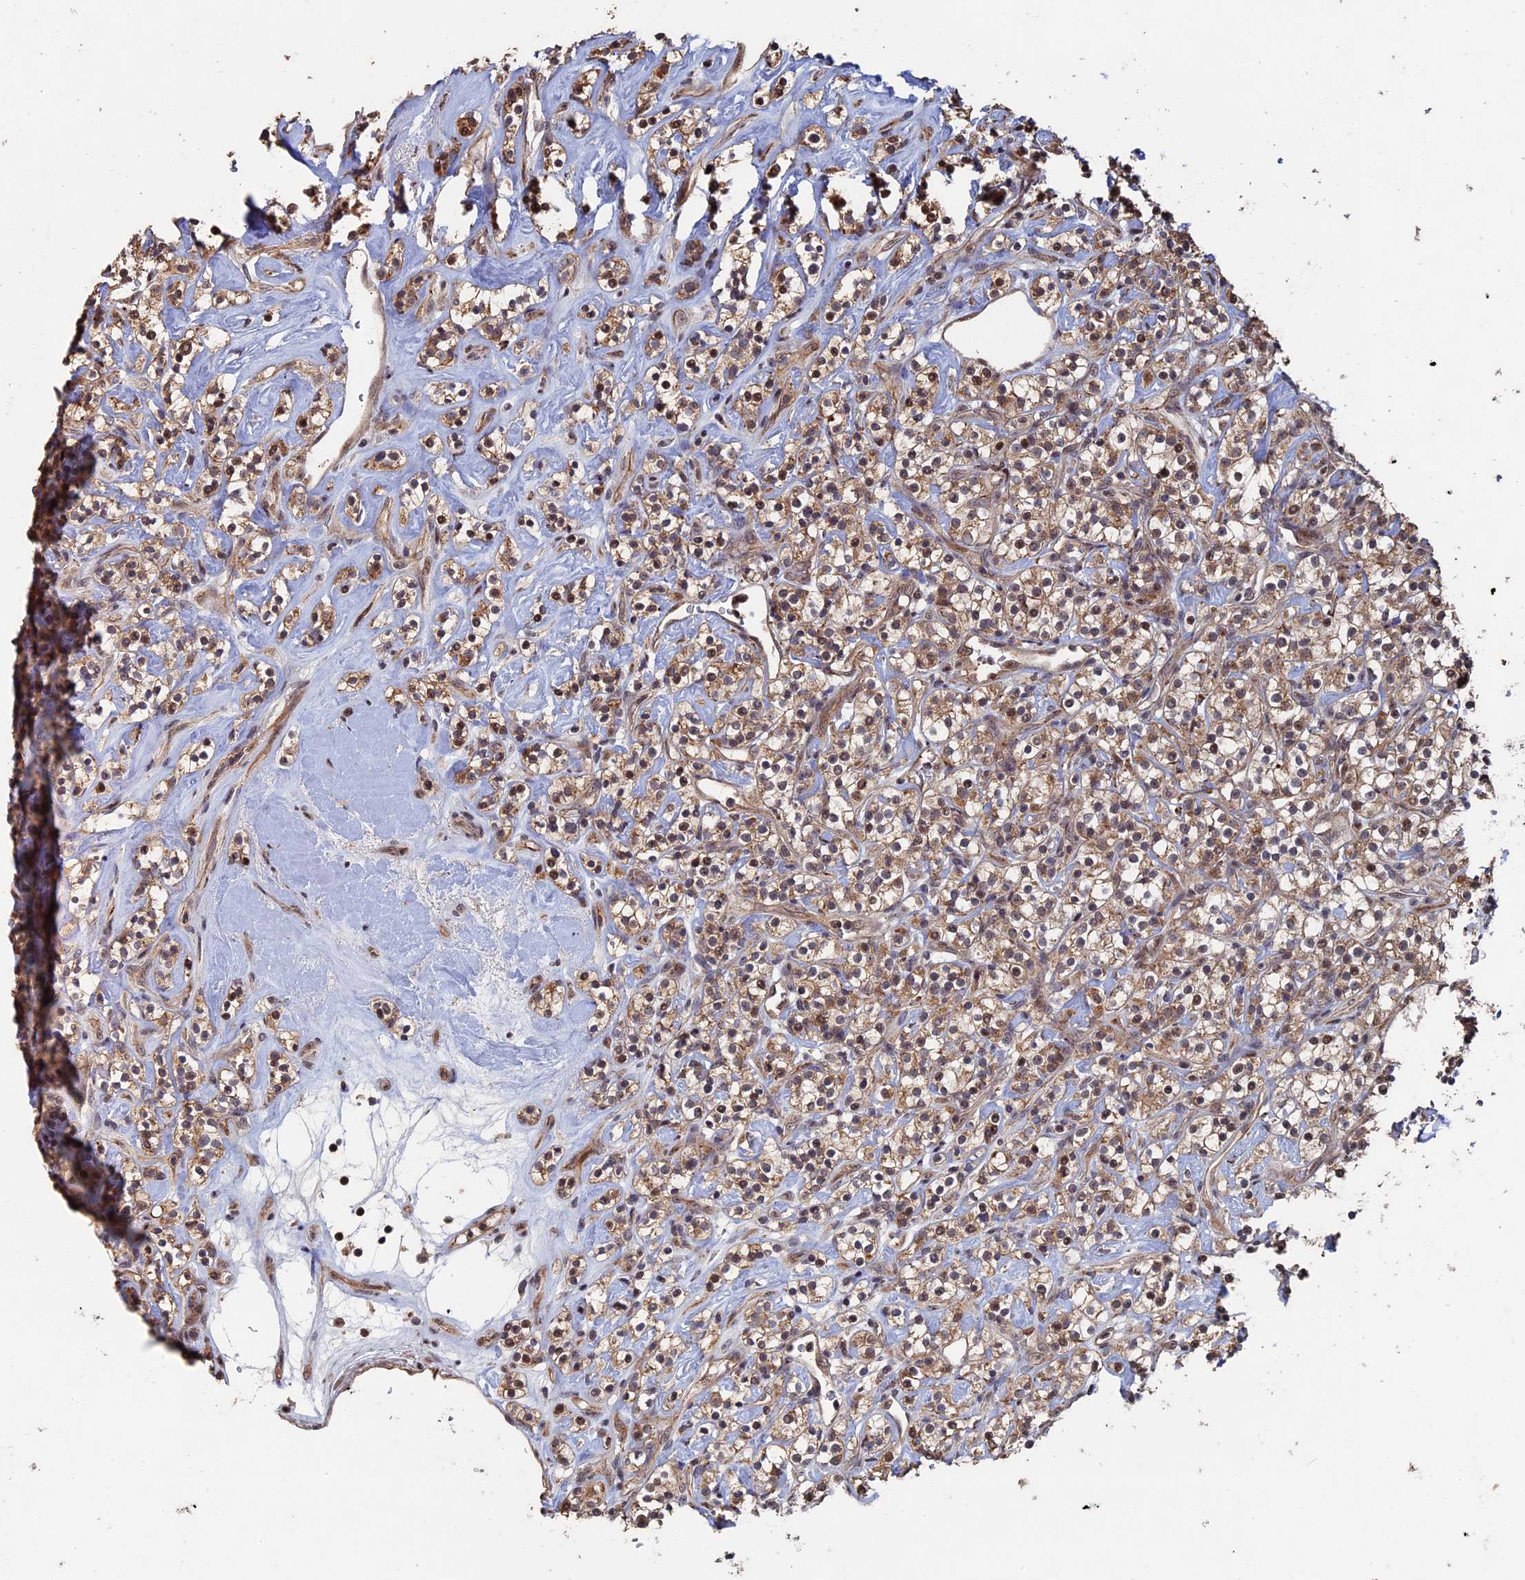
{"staining": {"intensity": "moderate", "quantity": ">75%", "location": "cytoplasmic/membranous"}, "tissue": "renal cancer", "cell_type": "Tumor cells", "image_type": "cancer", "snomed": [{"axis": "morphology", "description": "Adenocarcinoma, NOS"}, {"axis": "topography", "description": "Kidney"}], "caption": "The photomicrograph exhibits immunohistochemical staining of adenocarcinoma (renal). There is moderate cytoplasmic/membranous expression is appreciated in about >75% of tumor cells.", "gene": "KIAA1328", "patient": {"sex": "male", "age": 77}}